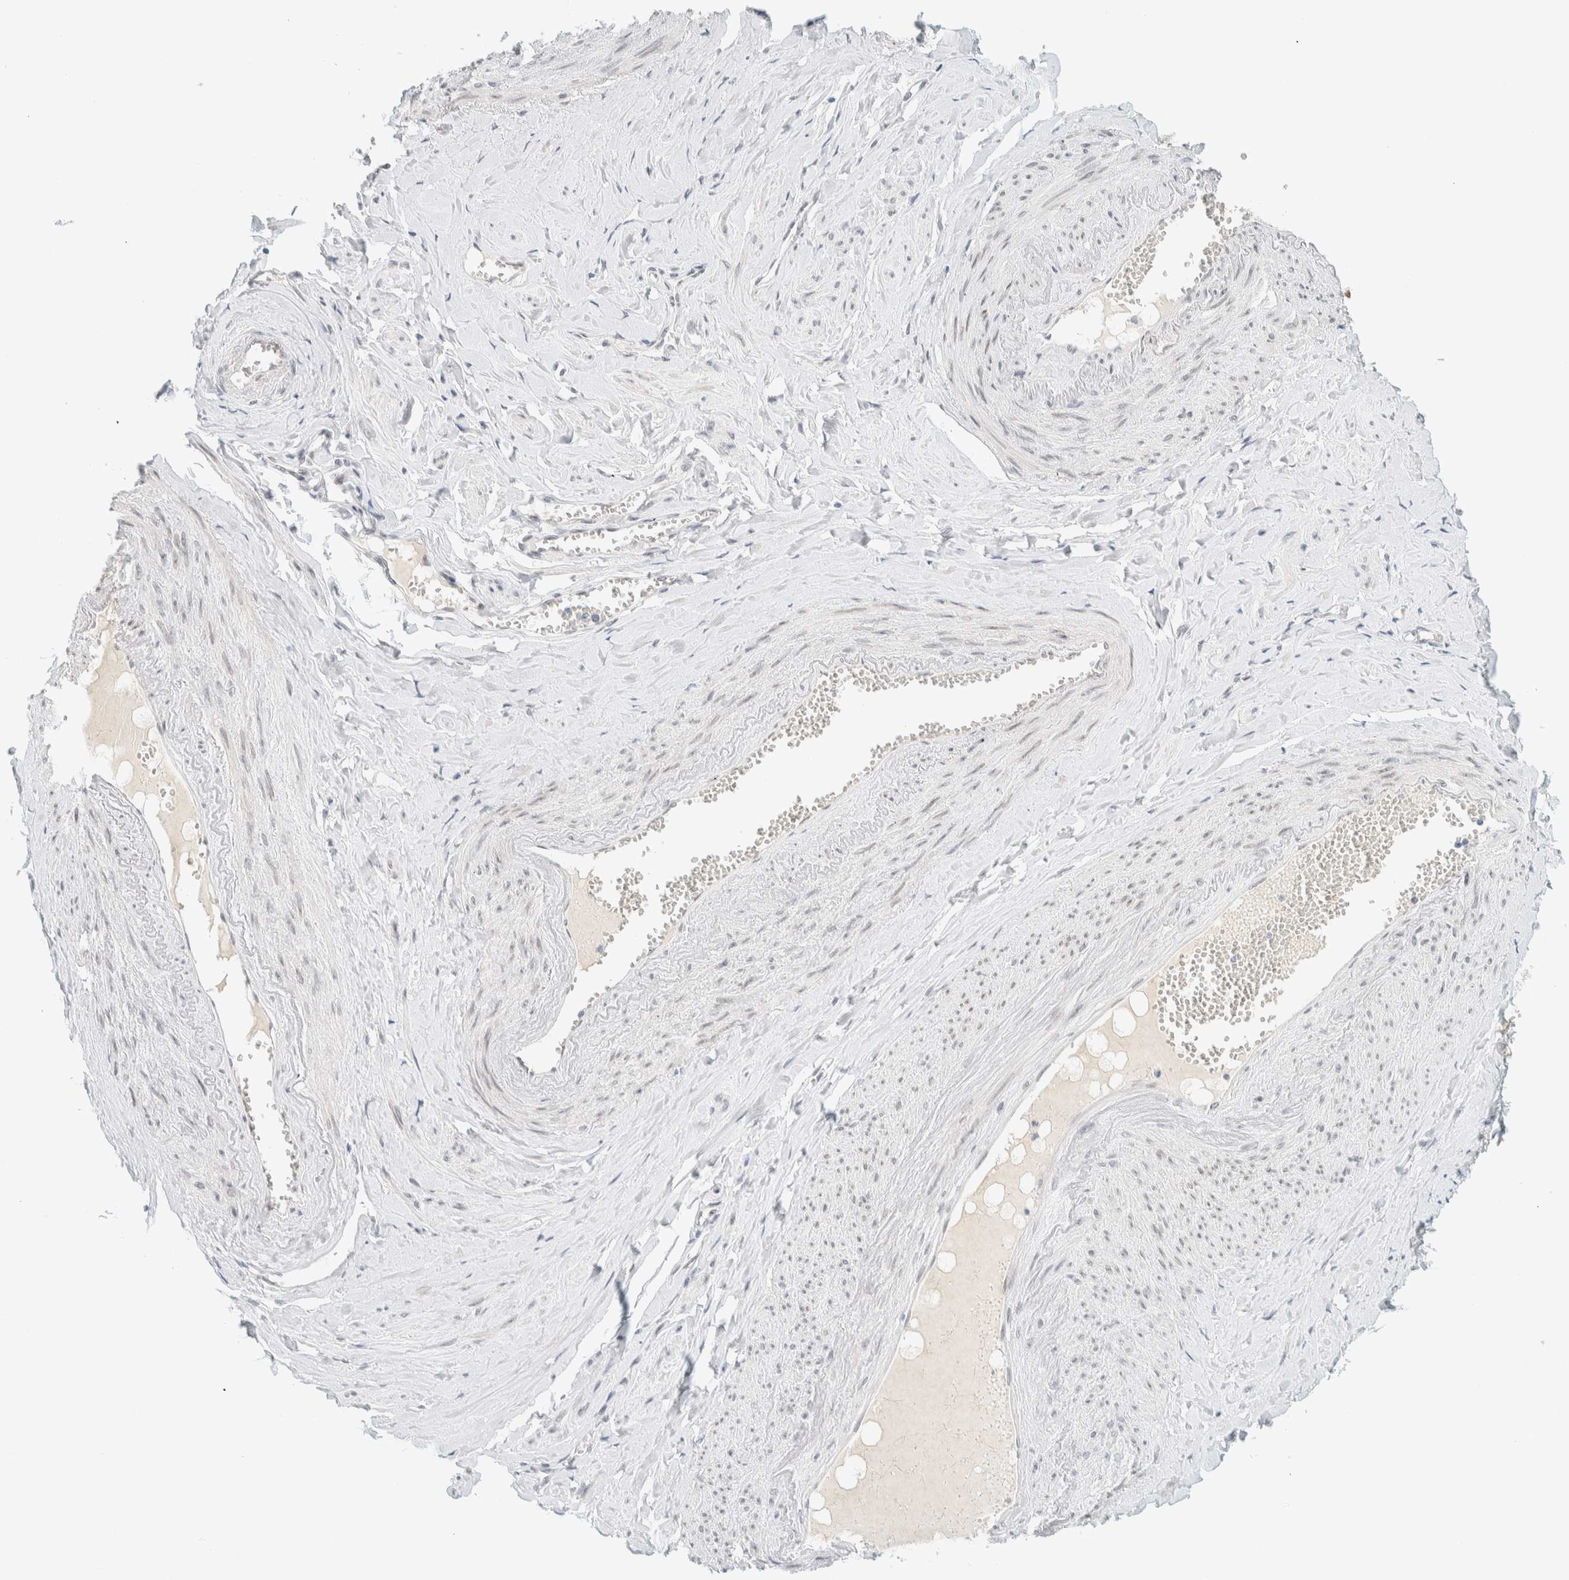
{"staining": {"intensity": "negative", "quantity": "none", "location": "none"}, "tissue": "adipose tissue", "cell_type": "Adipocytes", "image_type": "normal", "snomed": [{"axis": "morphology", "description": "Normal tissue, NOS"}, {"axis": "topography", "description": "Vascular tissue"}, {"axis": "topography", "description": "Fallopian tube"}, {"axis": "topography", "description": "Ovary"}], "caption": "DAB immunohistochemical staining of benign human adipose tissue reveals no significant staining in adipocytes. The staining is performed using DAB (3,3'-diaminobenzidine) brown chromogen with nuclei counter-stained in using hematoxylin.", "gene": "C1QTNF12", "patient": {"sex": "female", "age": 67}}